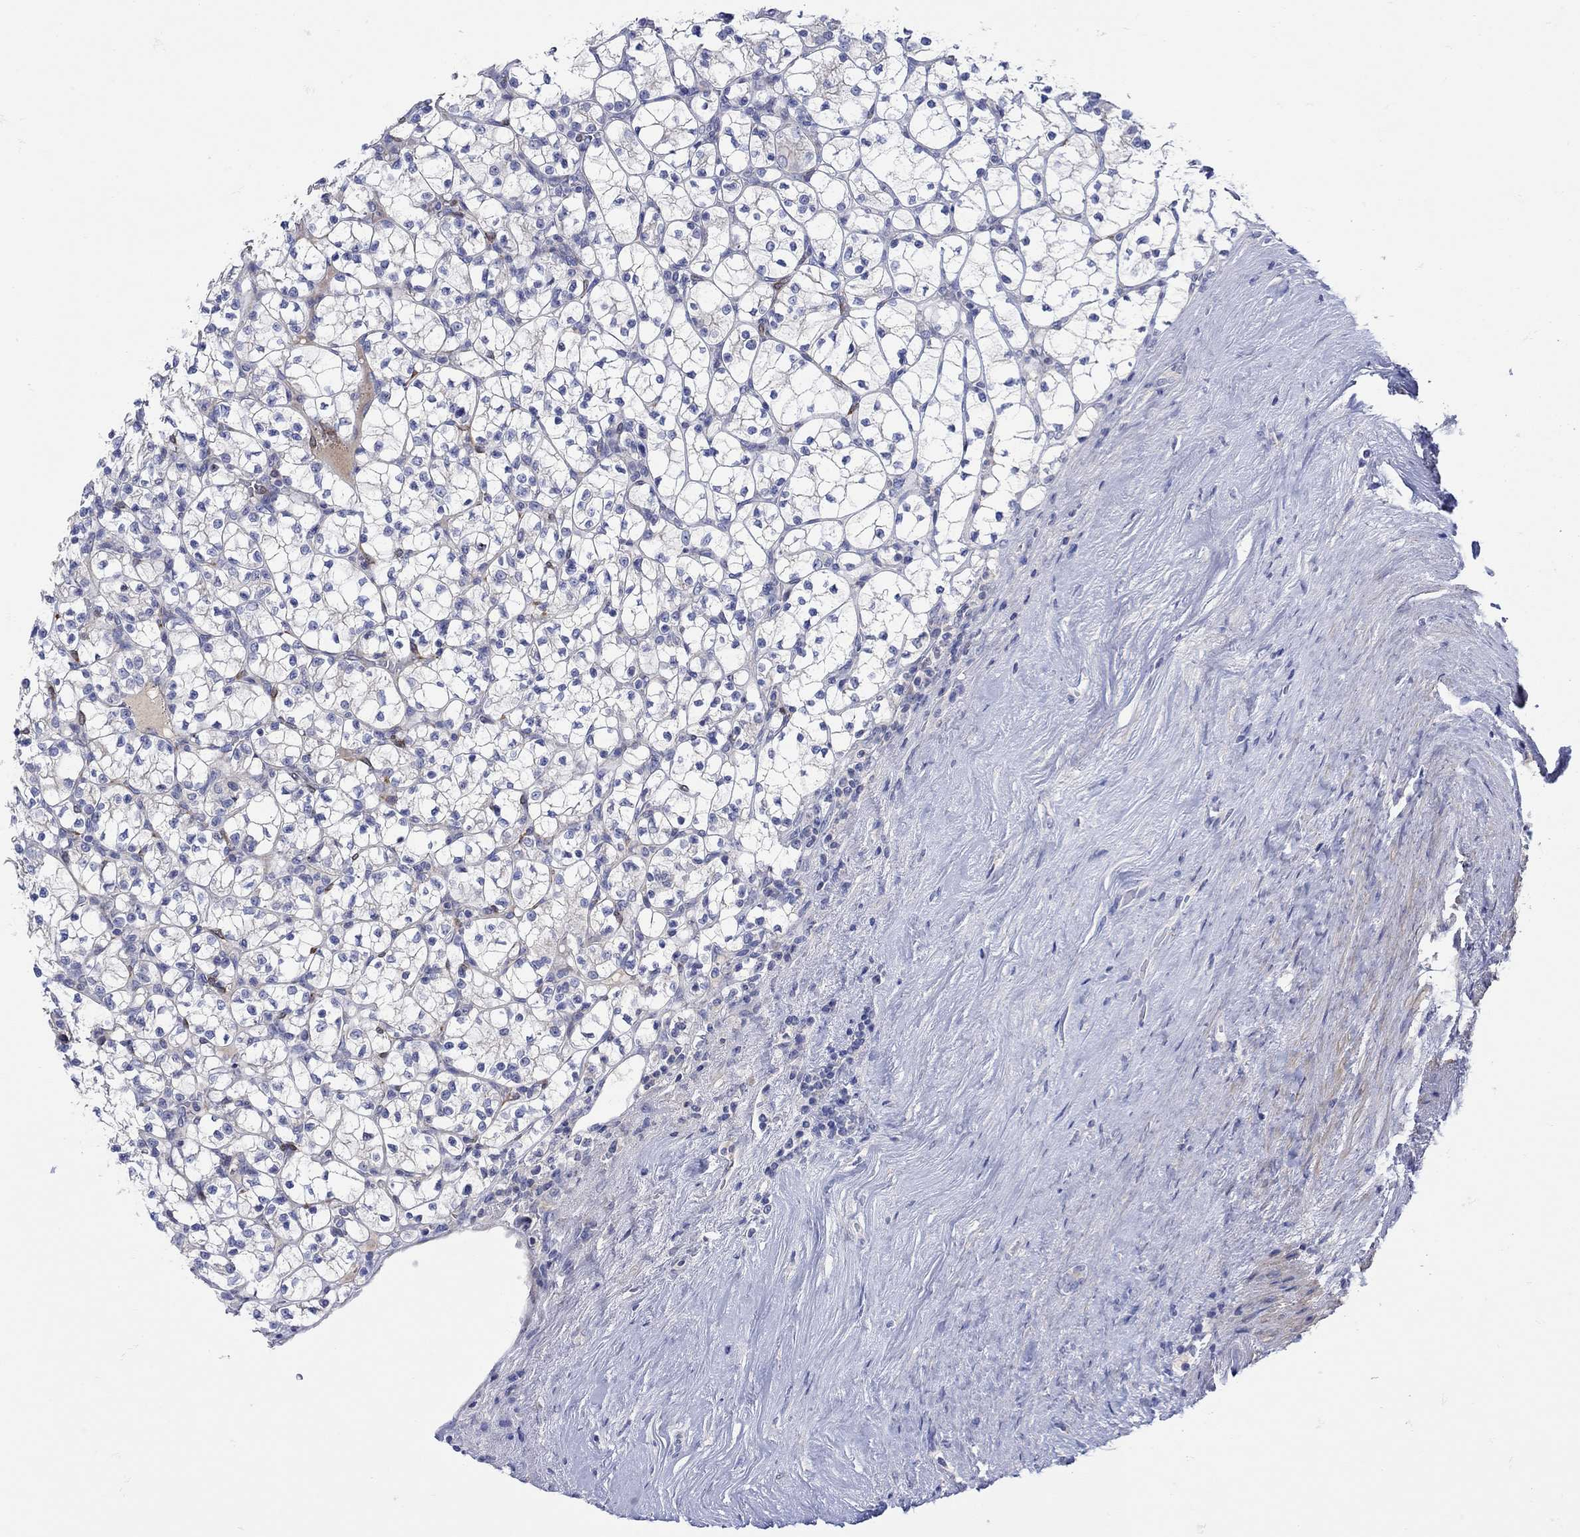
{"staining": {"intensity": "negative", "quantity": "none", "location": "none"}, "tissue": "renal cancer", "cell_type": "Tumor cells", "image_type": "cancer", "snomed": [{"axis": "morphology", "description": "Adenocarcinoma, NOS"}, {"axis": "topography", "description": "Kidney"}], "caption": "This is an IHC micrograph of adenocarcinoma (renal). There is no expression in tumor cells.", "gene": "MSI1", "patient": {"sex": "female", "age": 89}}